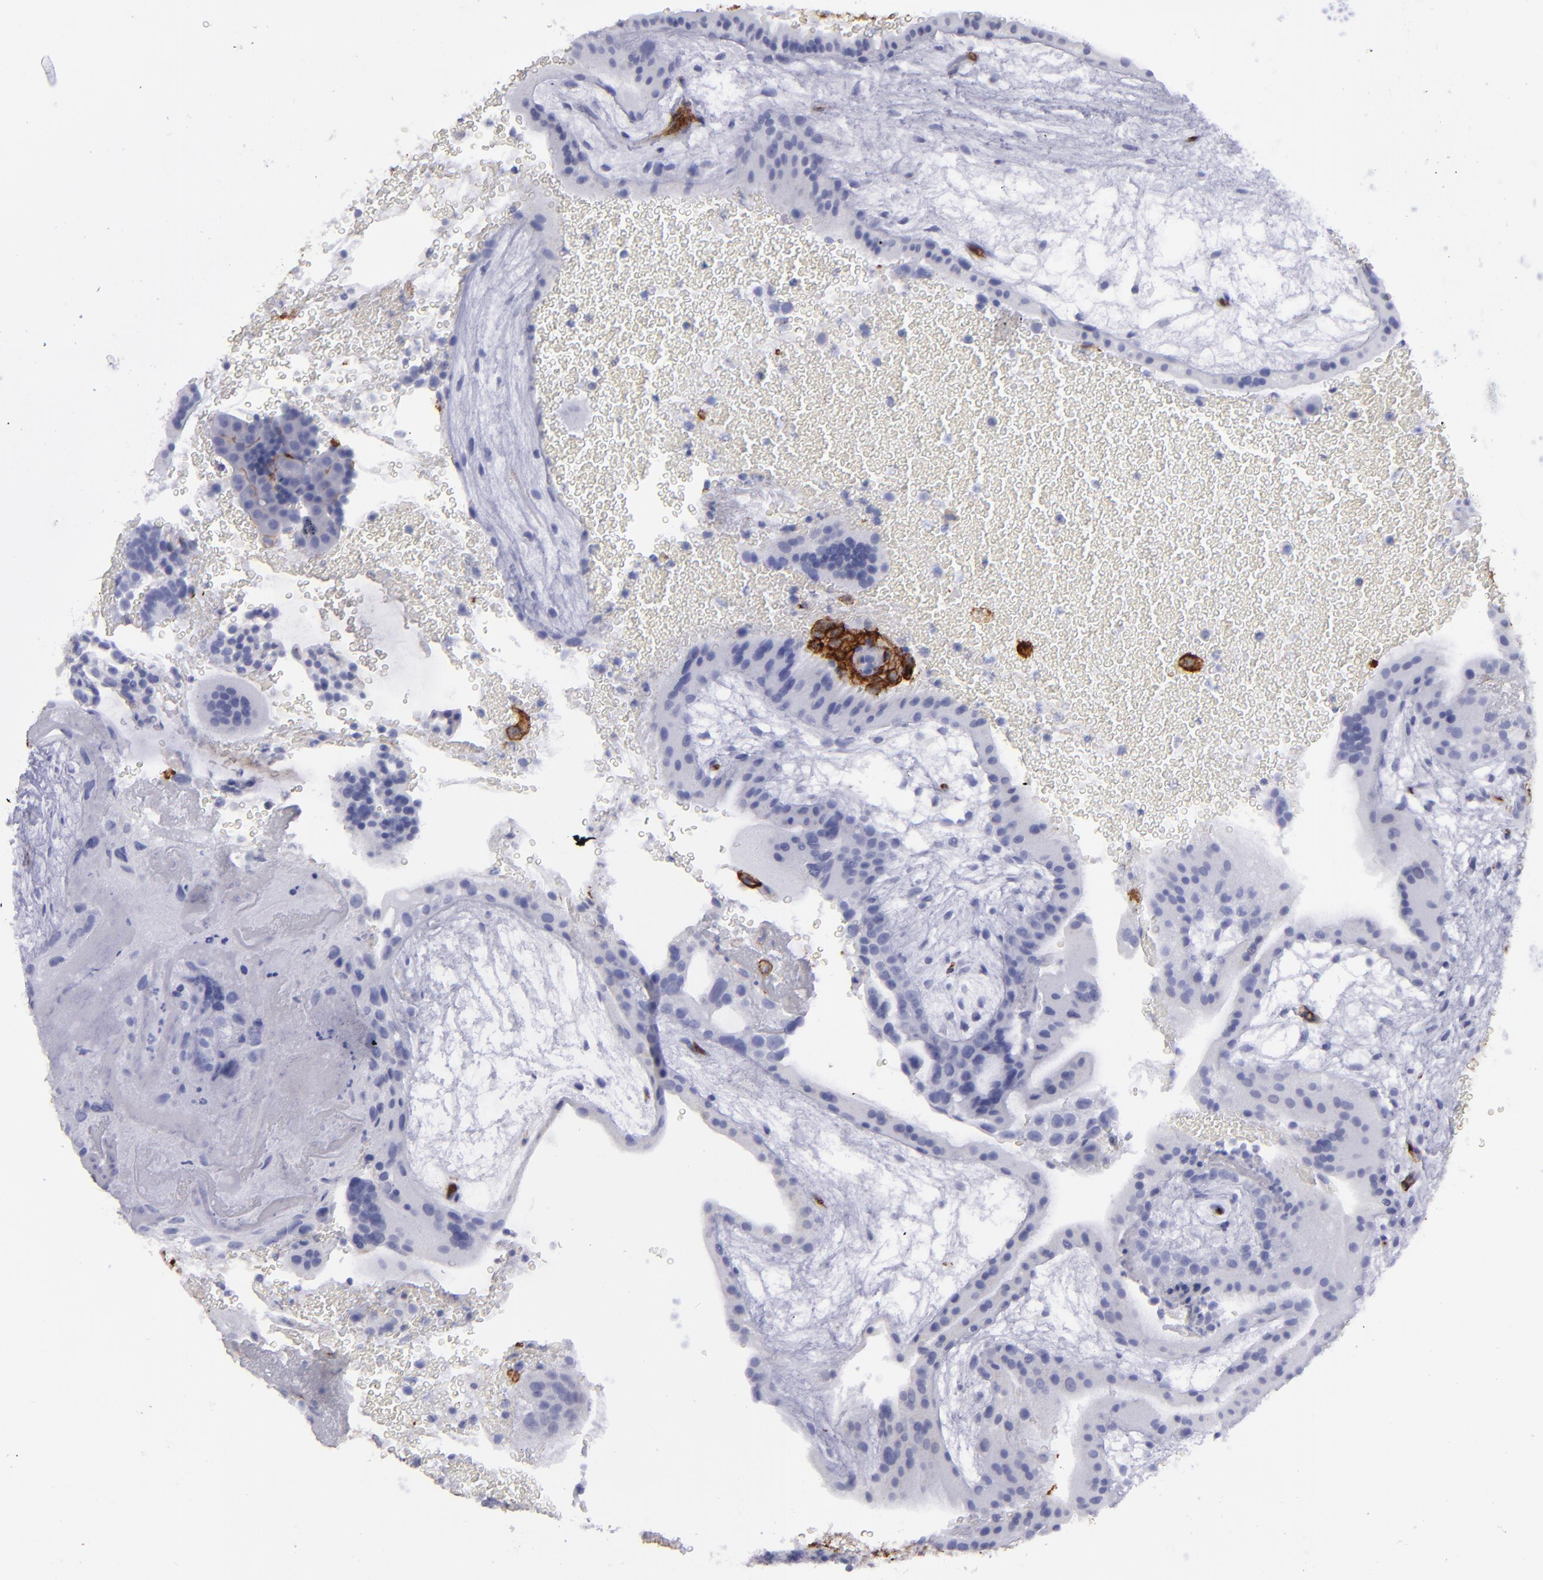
{"staining": {"intensity": "negative", "quantity": "none", "location": "none"}, "tissue": "placenta", "cell_type": "Decidual cells", "image_type": "normal", "snomed": [{"axis": "morphology", "description": "Normal tissue, NOS"}, {"axis": "topography", "description": "Placenta"}], "caption": "A high-resolution image shows immunohistochemistry staining of unremarkable placenta, which displays no significant expression in decidual cells. Brightfield microscopy of immunohistochemistry (IHC) stained with DAB (3,3'-diaminobenzidine) (brown) and hematoxylin (blue), captured at high magnification.", "gene": "ACE", "patient": {"sex": "female", "age": 19}}